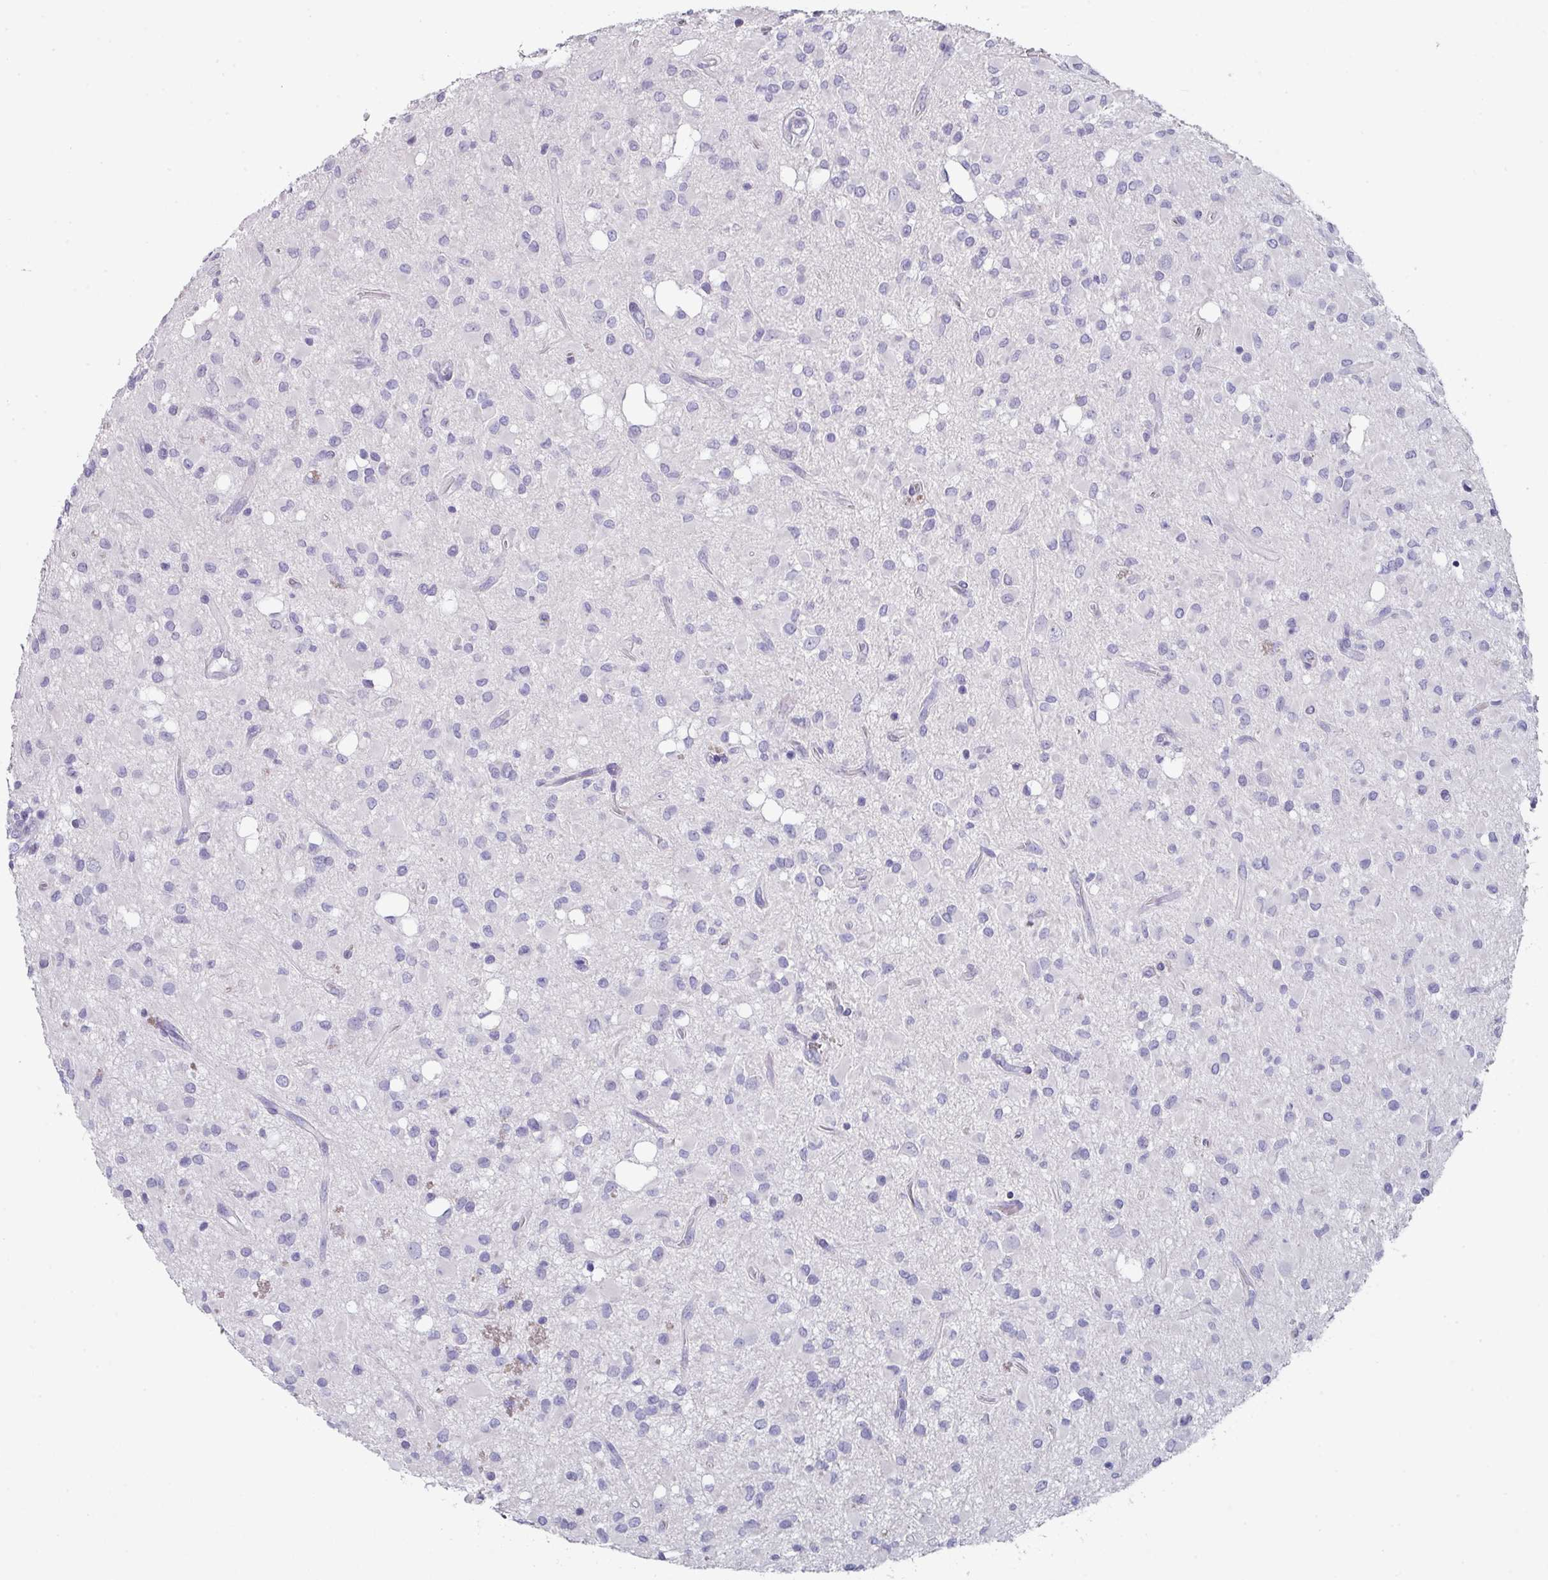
{"staining": {"intensity": "negative", "quantity": "none", "location": "none"}, "tissue": "glioma", "cell_type": "Tumor cells", "image_type": "cancer", "snomed": [{"axis": "morphology", "description": "Glioma, malignant, Low grade"}, {"axis": "topography", "description": "Brain"}], "caption": "This photomicrograph is of malignant glioma (low-grade) stained with immunohistochemistry (IHC) to label a protein in brown with the nuclei are counter-stained blue. There is no staining in tumor cells.", "gene": "DEFB115", "patient": {"sex": "female", "age": 33}}